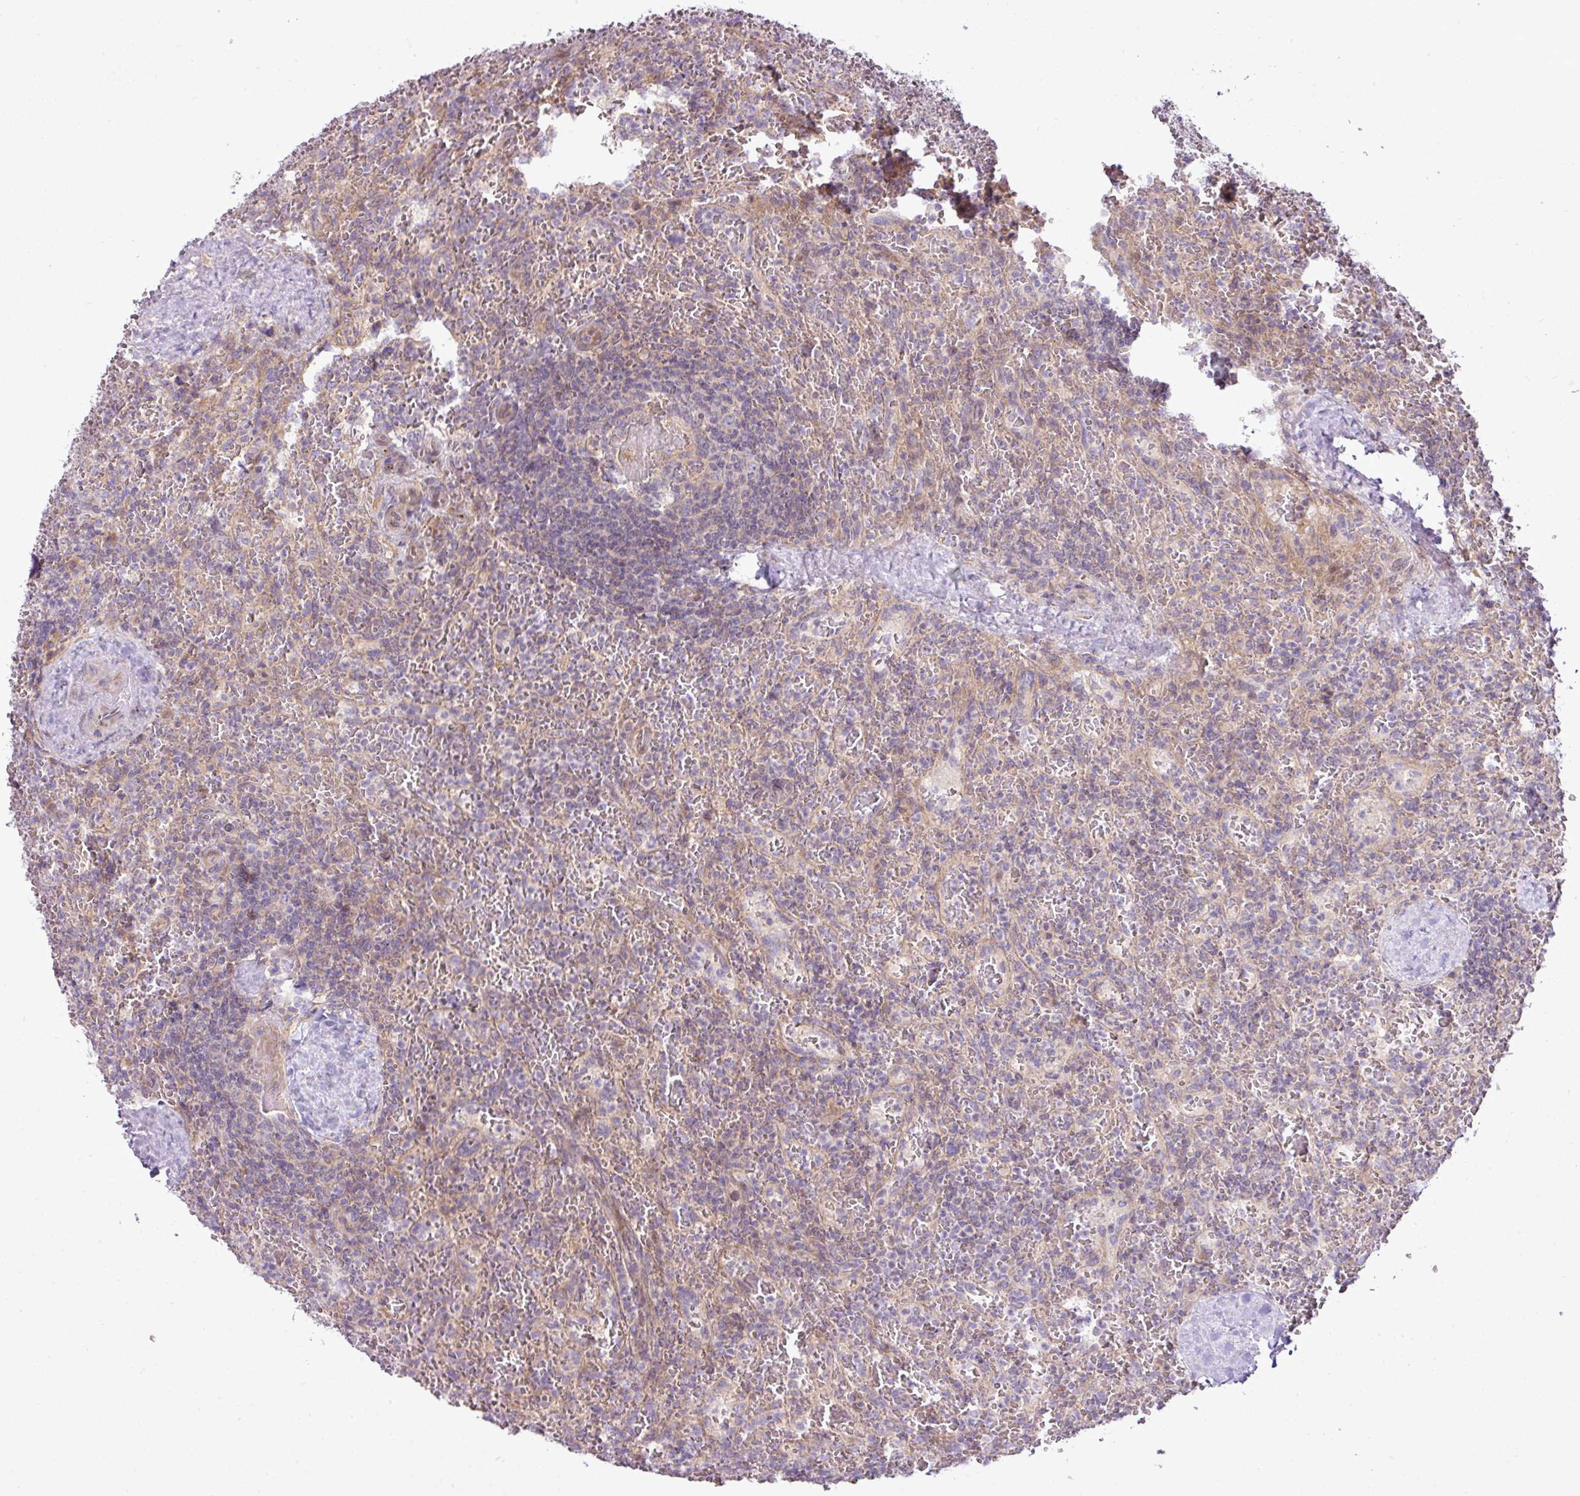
{"staining": {"intensity": "negative", "quantity": "none", "location": "none"}, "tissue": "lymphoma", "cell_type": "Tumor cells", "image_type": "cancer", "snomed": [{"axis": "morphology", "description": "Malignant lymphoma, non-Hodgkin's type, Low grade"}, {"axis": "topography", "description": "Spleen"}], "caption": "The histopathology image shows no staining of tumor cells in lymphoma.", "gene": "COX18", "patient": {"sex": "female", "age": 64}}